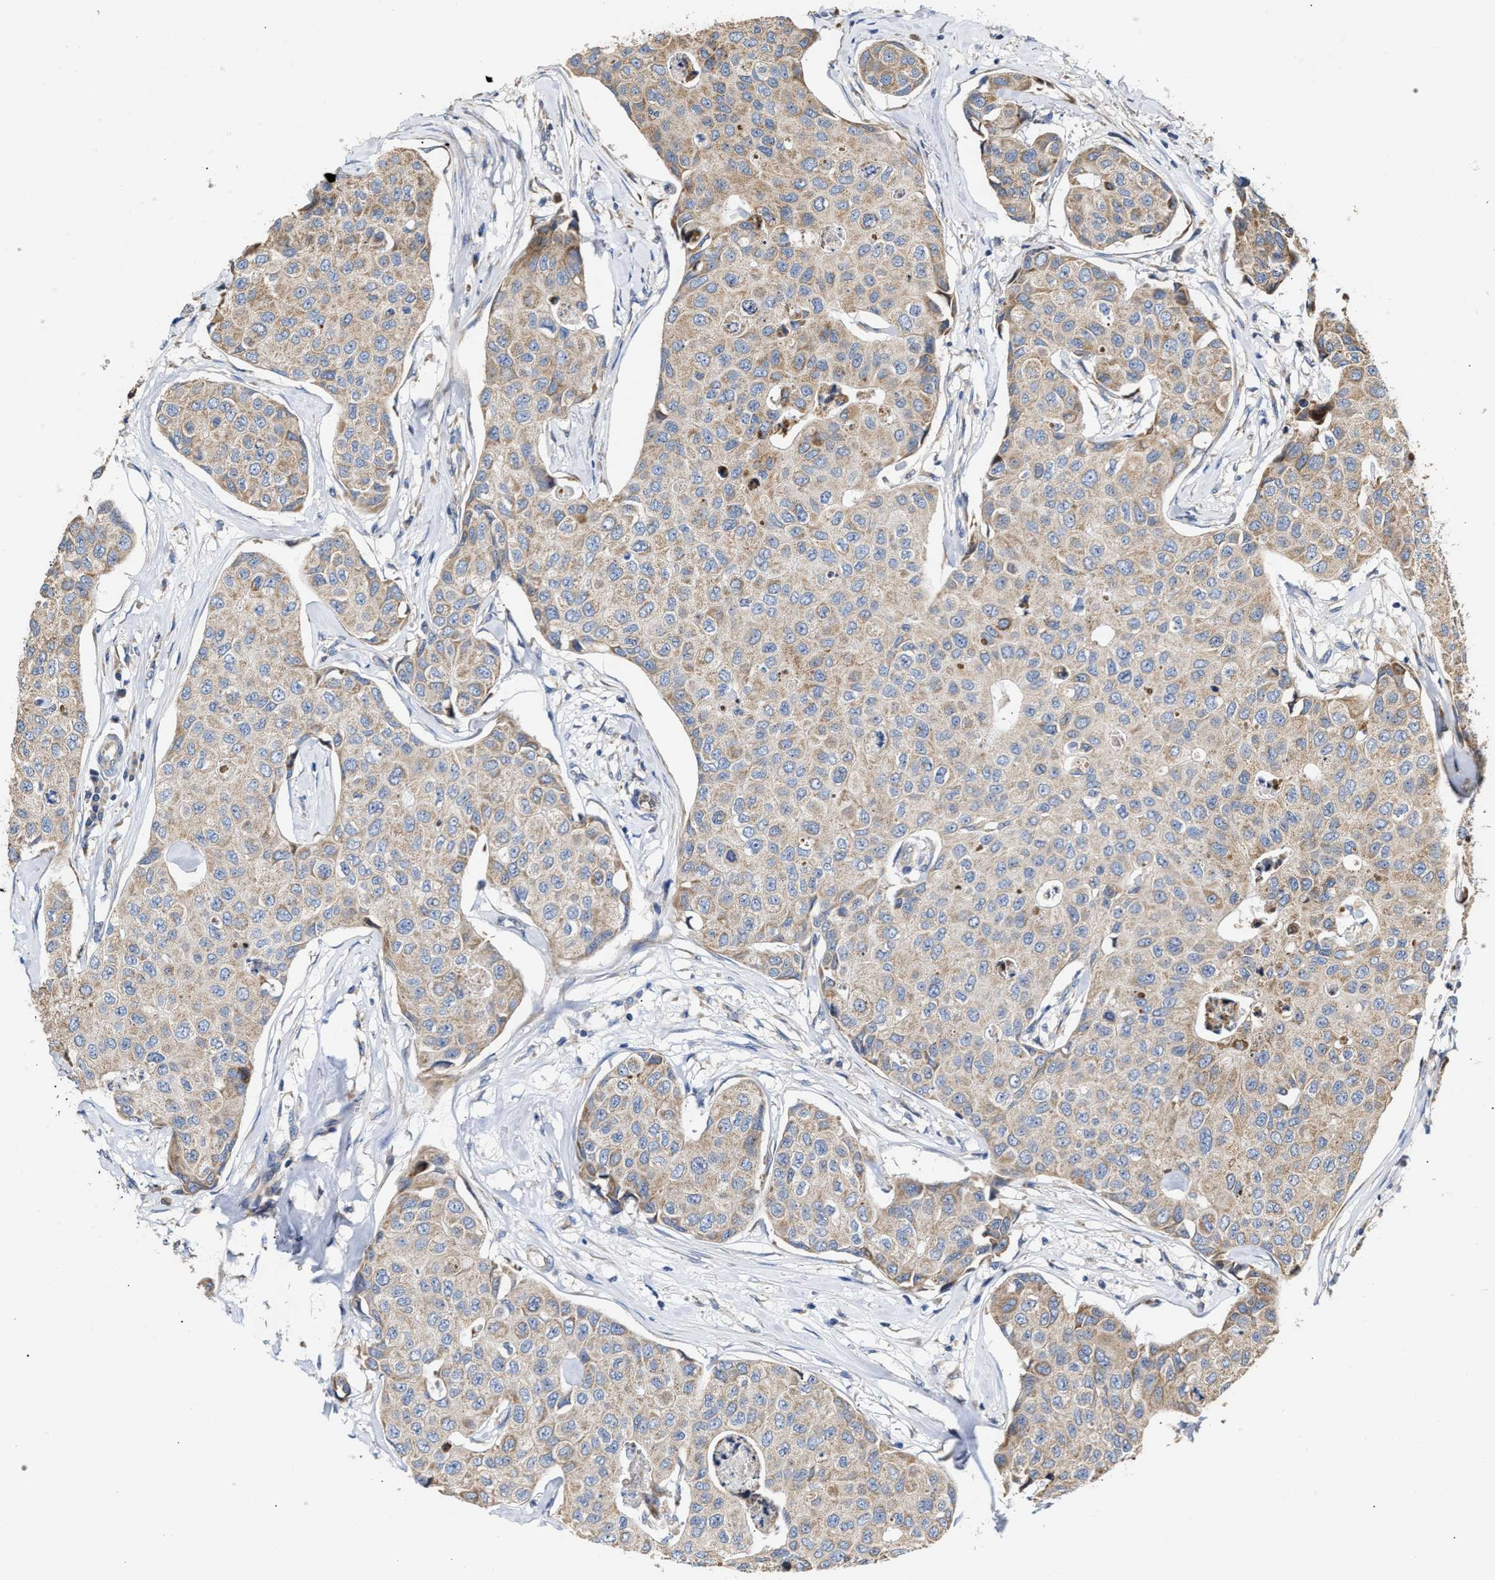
{"staining": {"intensity": "moderate", "quantity": ">75%", "location": "cytoplasmic/membranous"}, "tissue": "breast cancer", "cell_type": "Tumor cells", "image_type": "cancer", "snomed": [{"axis": "morphology", "description": "Duct carcinoma"}, {"axis": "topography", "description": "Breast"}], "caption": "A brown stain labels moderate cytoplasmic/membranous expression of a protein in breast cancer tumor cells.", "gene": "MALSU1", "patient": {"sex": "female", "age": 80}}